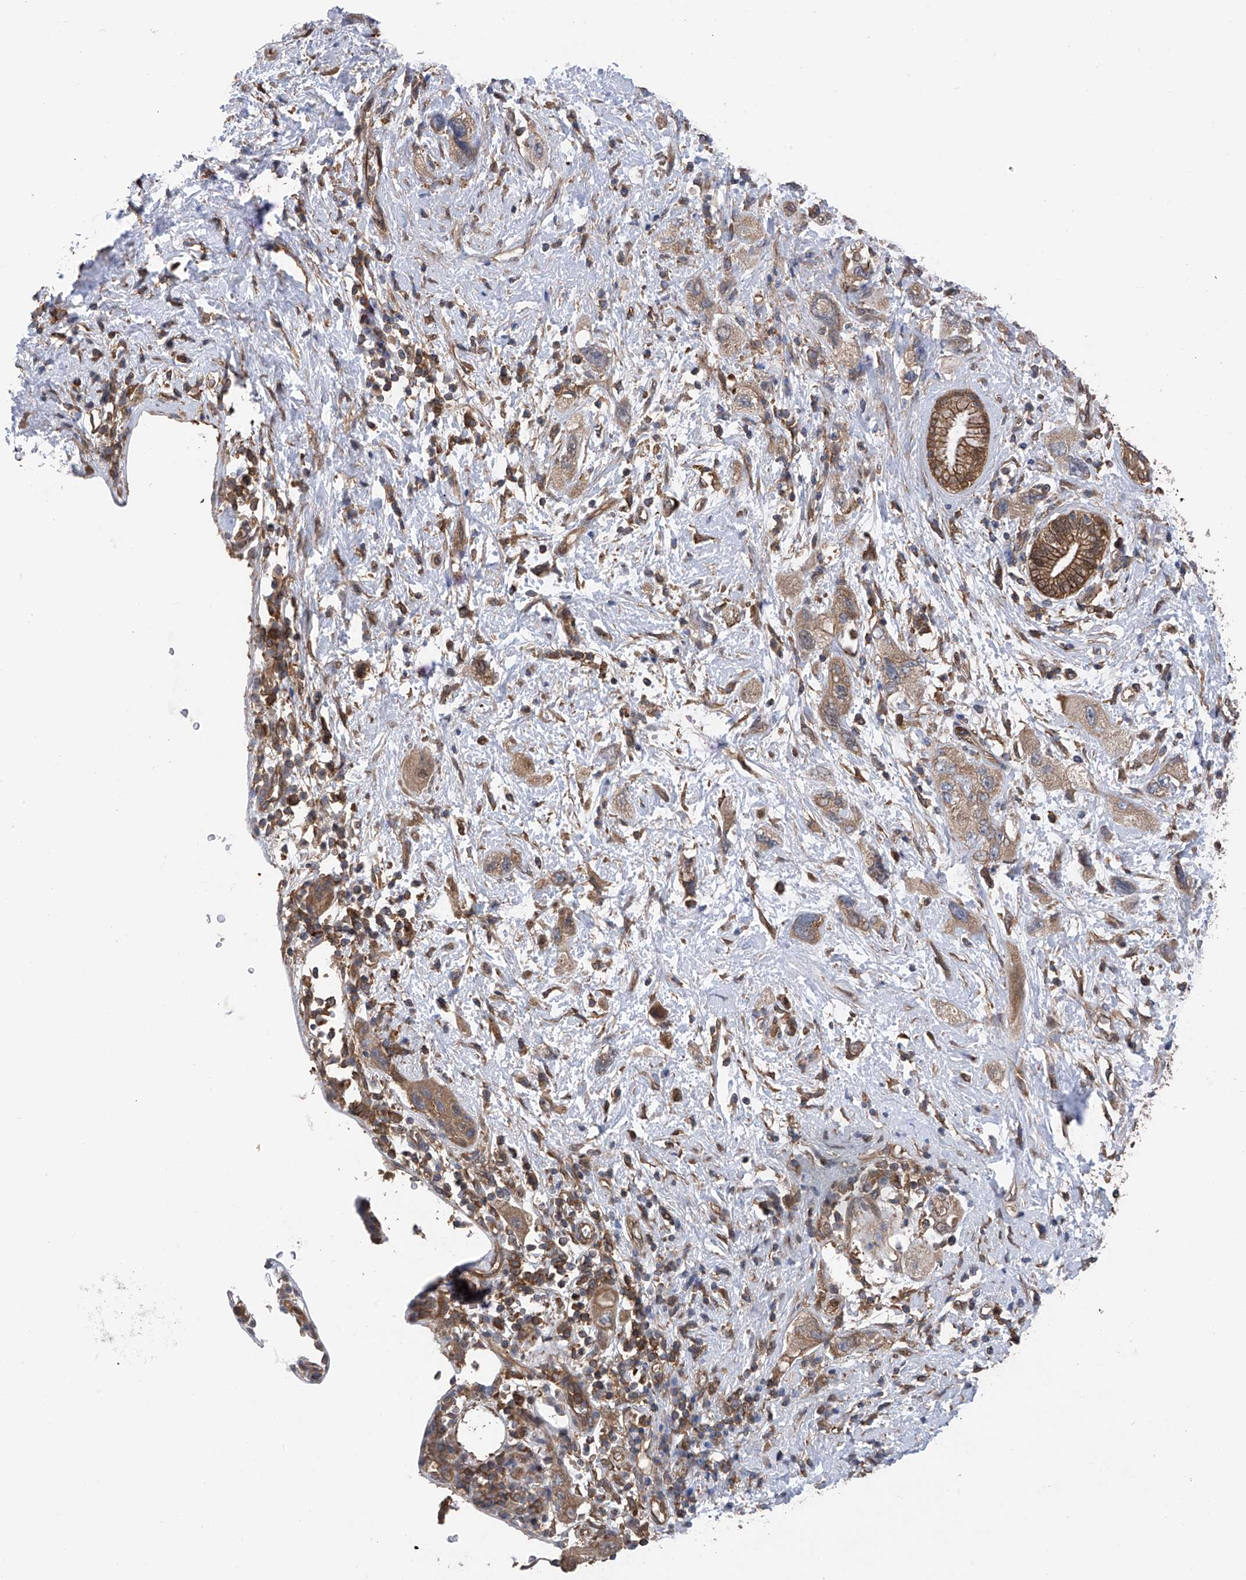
{"staining": {"intensity": "weak", "quantity": ">75%", "location": "cytoplasmic/membranous"}, "tissue": "pancreatic cancer", "cell_type": "Tumor cells", "image_type": "cancer", "snomed": [{"axis": "morphology", "description": "Adenocarcinoma, NOS"}, {"axis": "topography", "description": "Pancreas"}], "caption": "DAB immunohistochemical staining of human pancreatic cancer demonstrates weak cytoplasmic/membranous protein expression in about >75% of tumor cells.", "gene": "CHPF", "patient": {"sex": "female", "age": 73}}